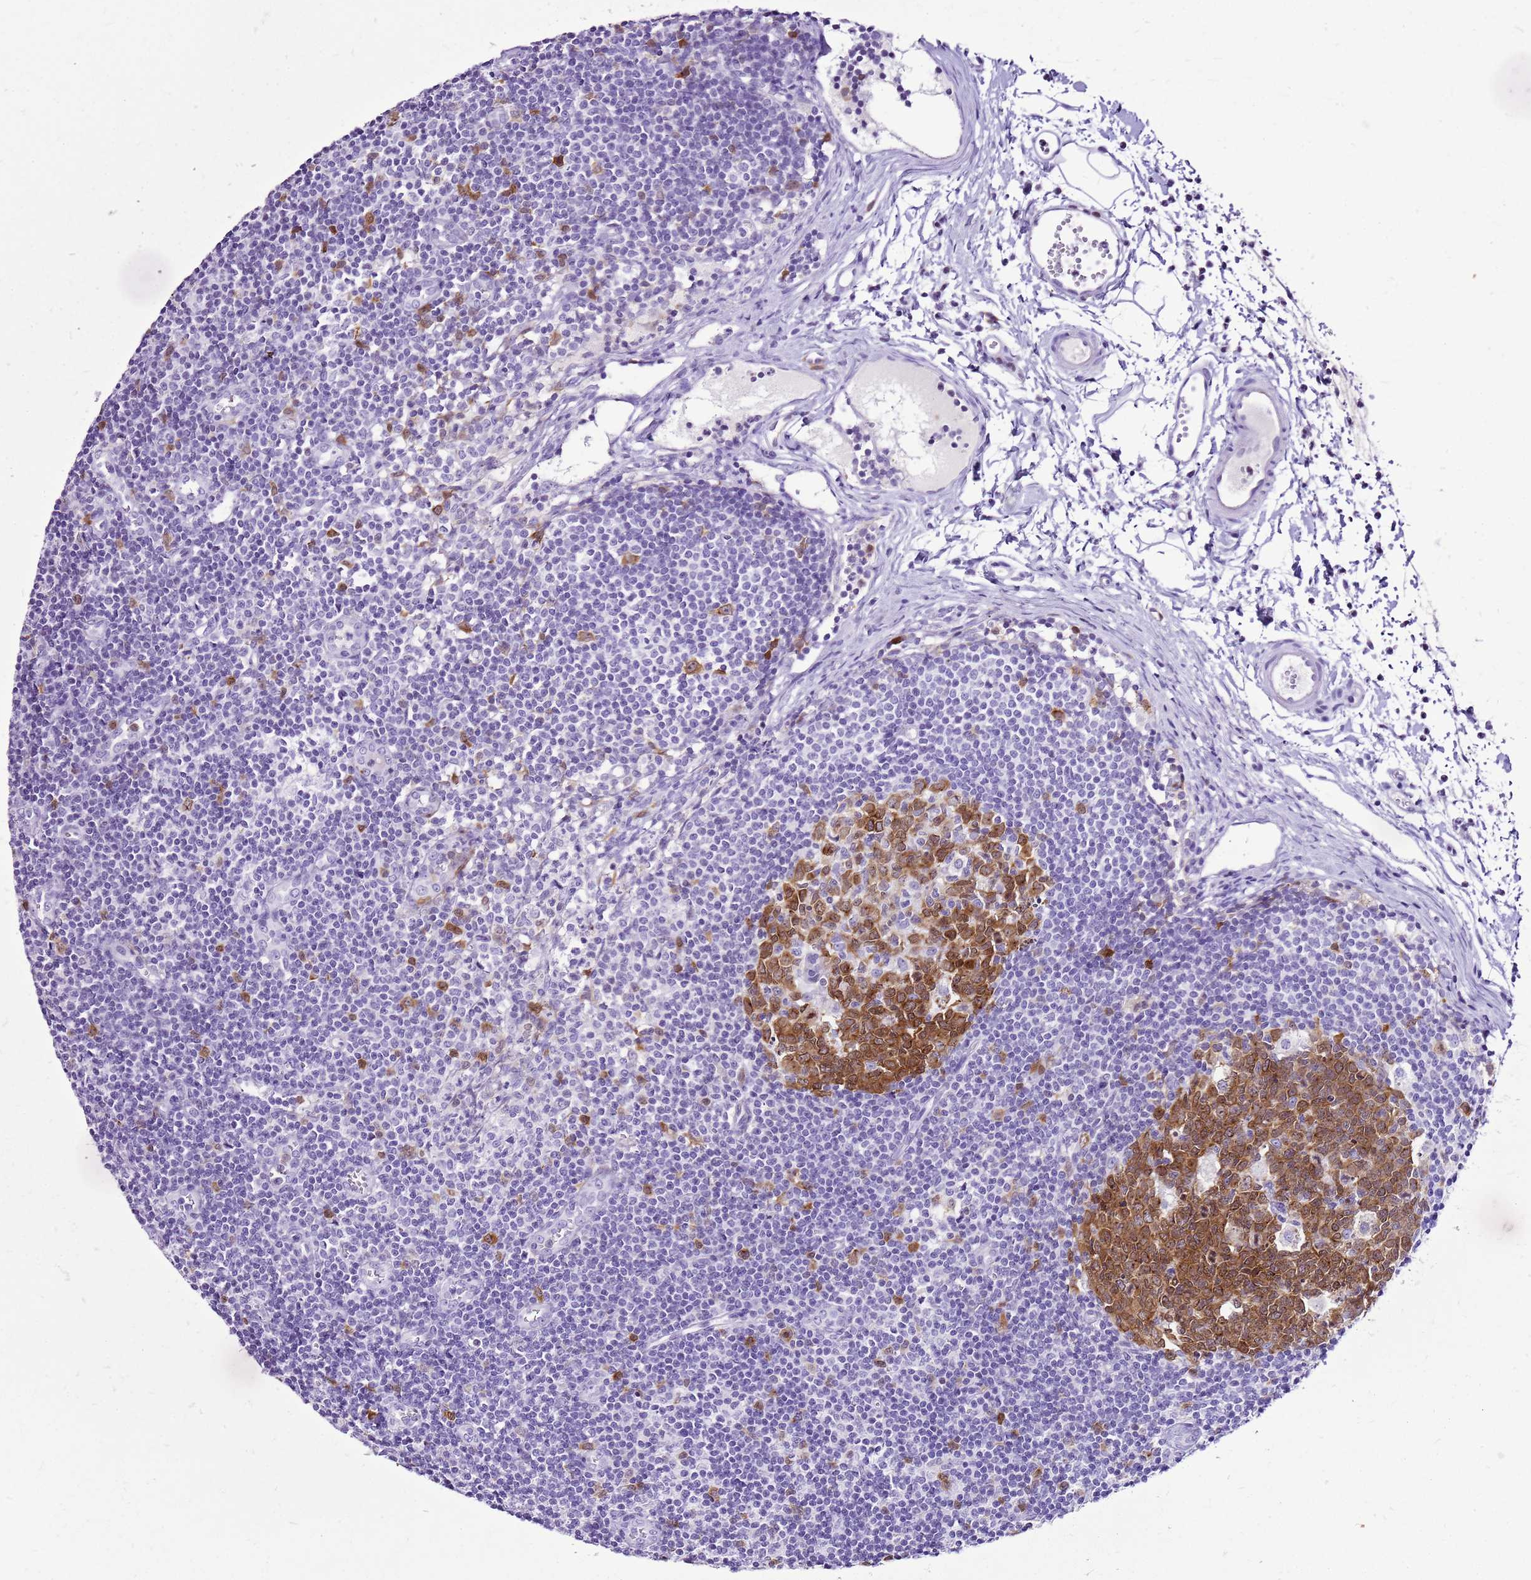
{"staining": {"intensity": "strong", "quantity": ">75%", "location": "cytoplasmic/membranous"}, "tissue": "lymph node", "cell_type": "Germinal center cells", "image_type": "normal", "snomed": [{"axis": "morphology", "description": "Normal tissue, NOS"}, {"axis": "topography", "description": "Lymph node"}], "caption": "The image displays a brown stain indicating the presence of a protein in the cytoplasmic/membranous of germinal center cells in lymph node. The staining was performed using DAB (3,3'-diaminobenzidine) to visualize the protein expression in brown, while the nuclei were stained in blue with hematoxylin (Magnification: 20x).", "gene": "SPC25", "patient": {"sex": "female", "age": 37}}